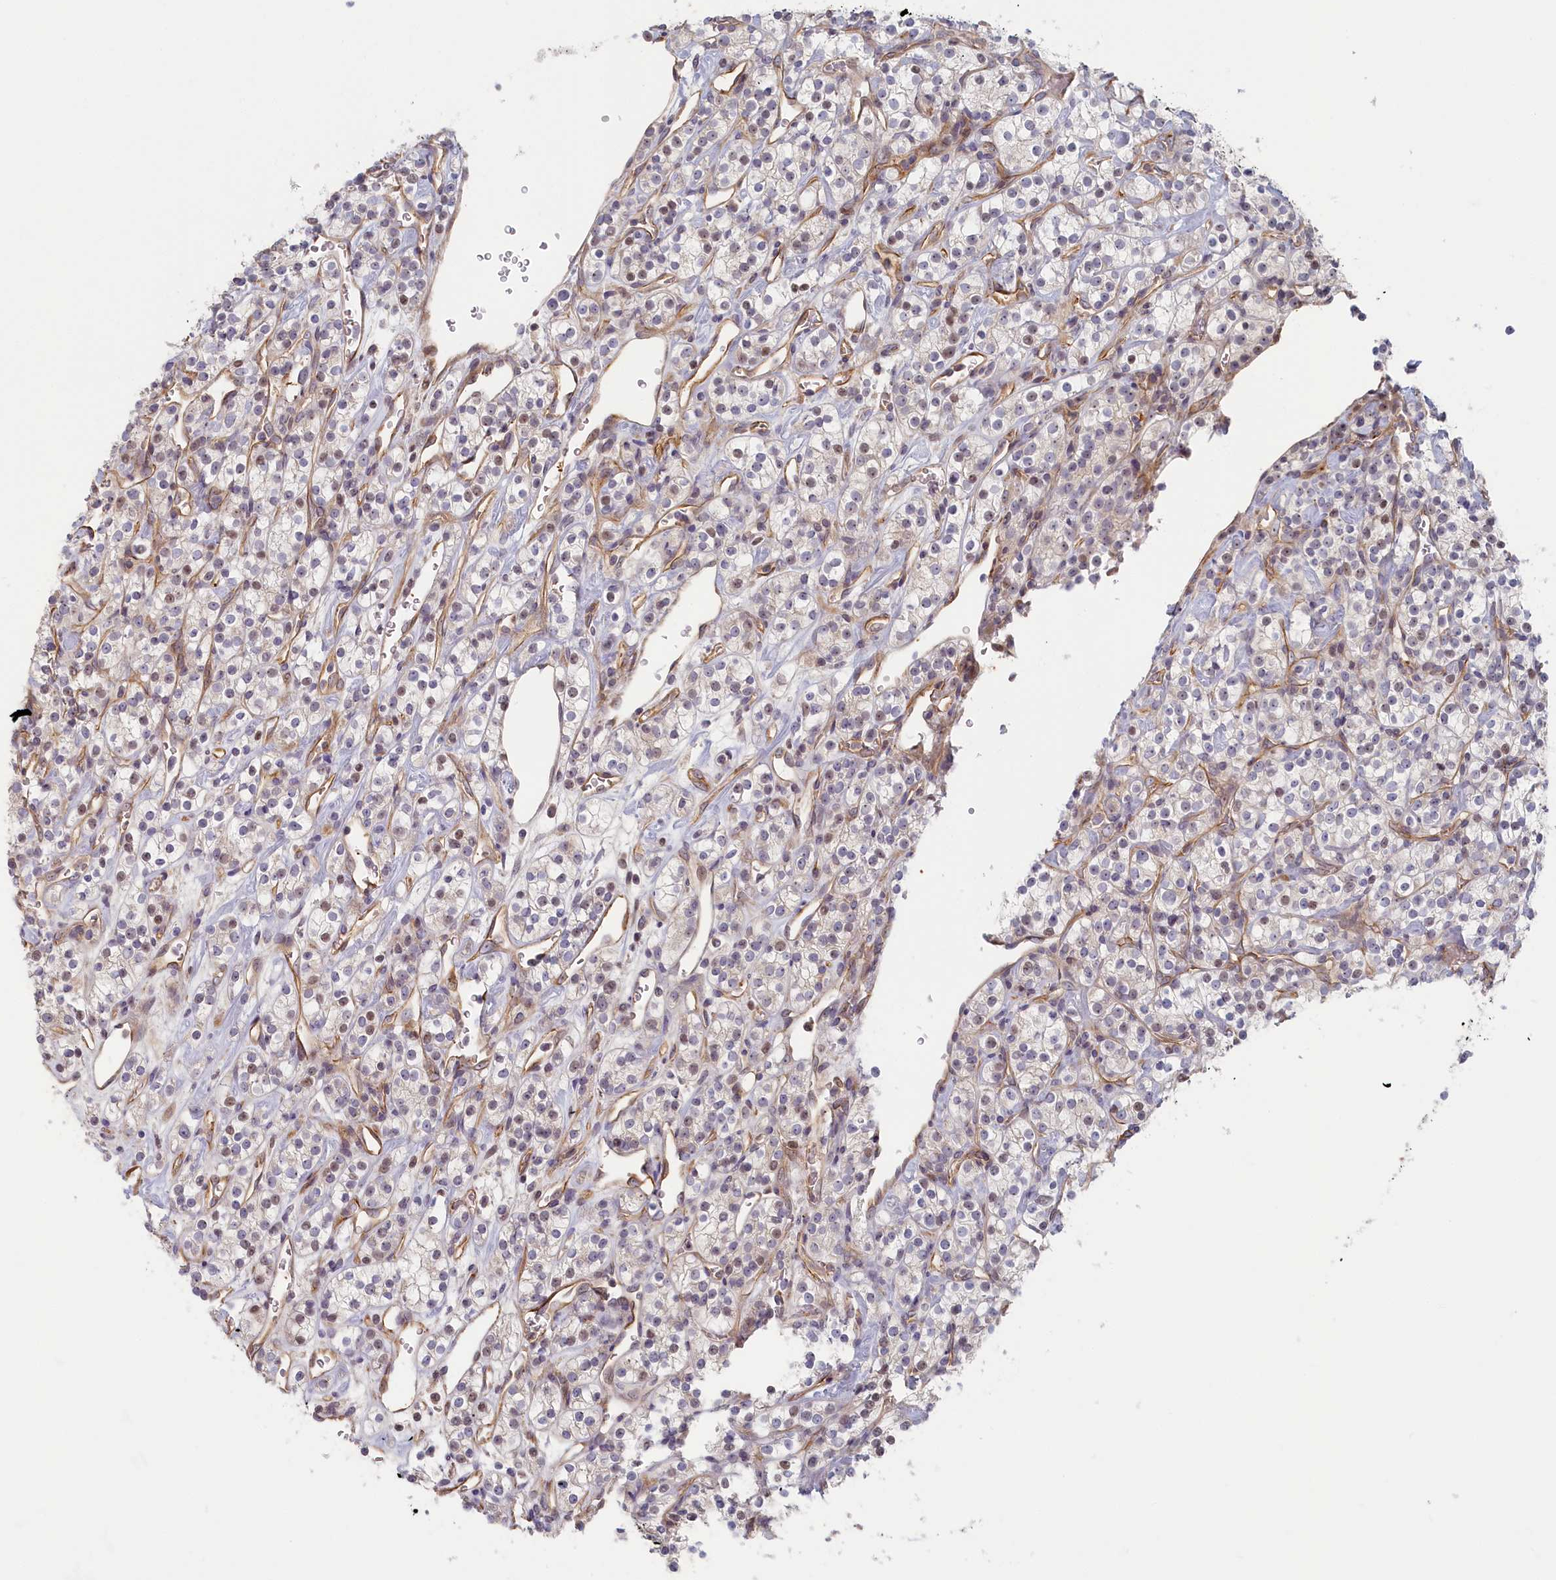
{"staining": {"intensity": "negative", "quantity": "none", "location": "none"}, "tissue": "renal cancer", "cell_type": "Tumor cells", "image_type": "cancer", "snomed": [{"axis": "morphology", "description": "Adenocarcinoma, NOS"}, {"axis": "topography", "description": "Kidney"}], "caption": "Renal cancer was stained to show a protein in brown. There is no significant positivity in tumor cells.", "gene": "INTS4", "patient": {"sex": "male", "age": 77}}